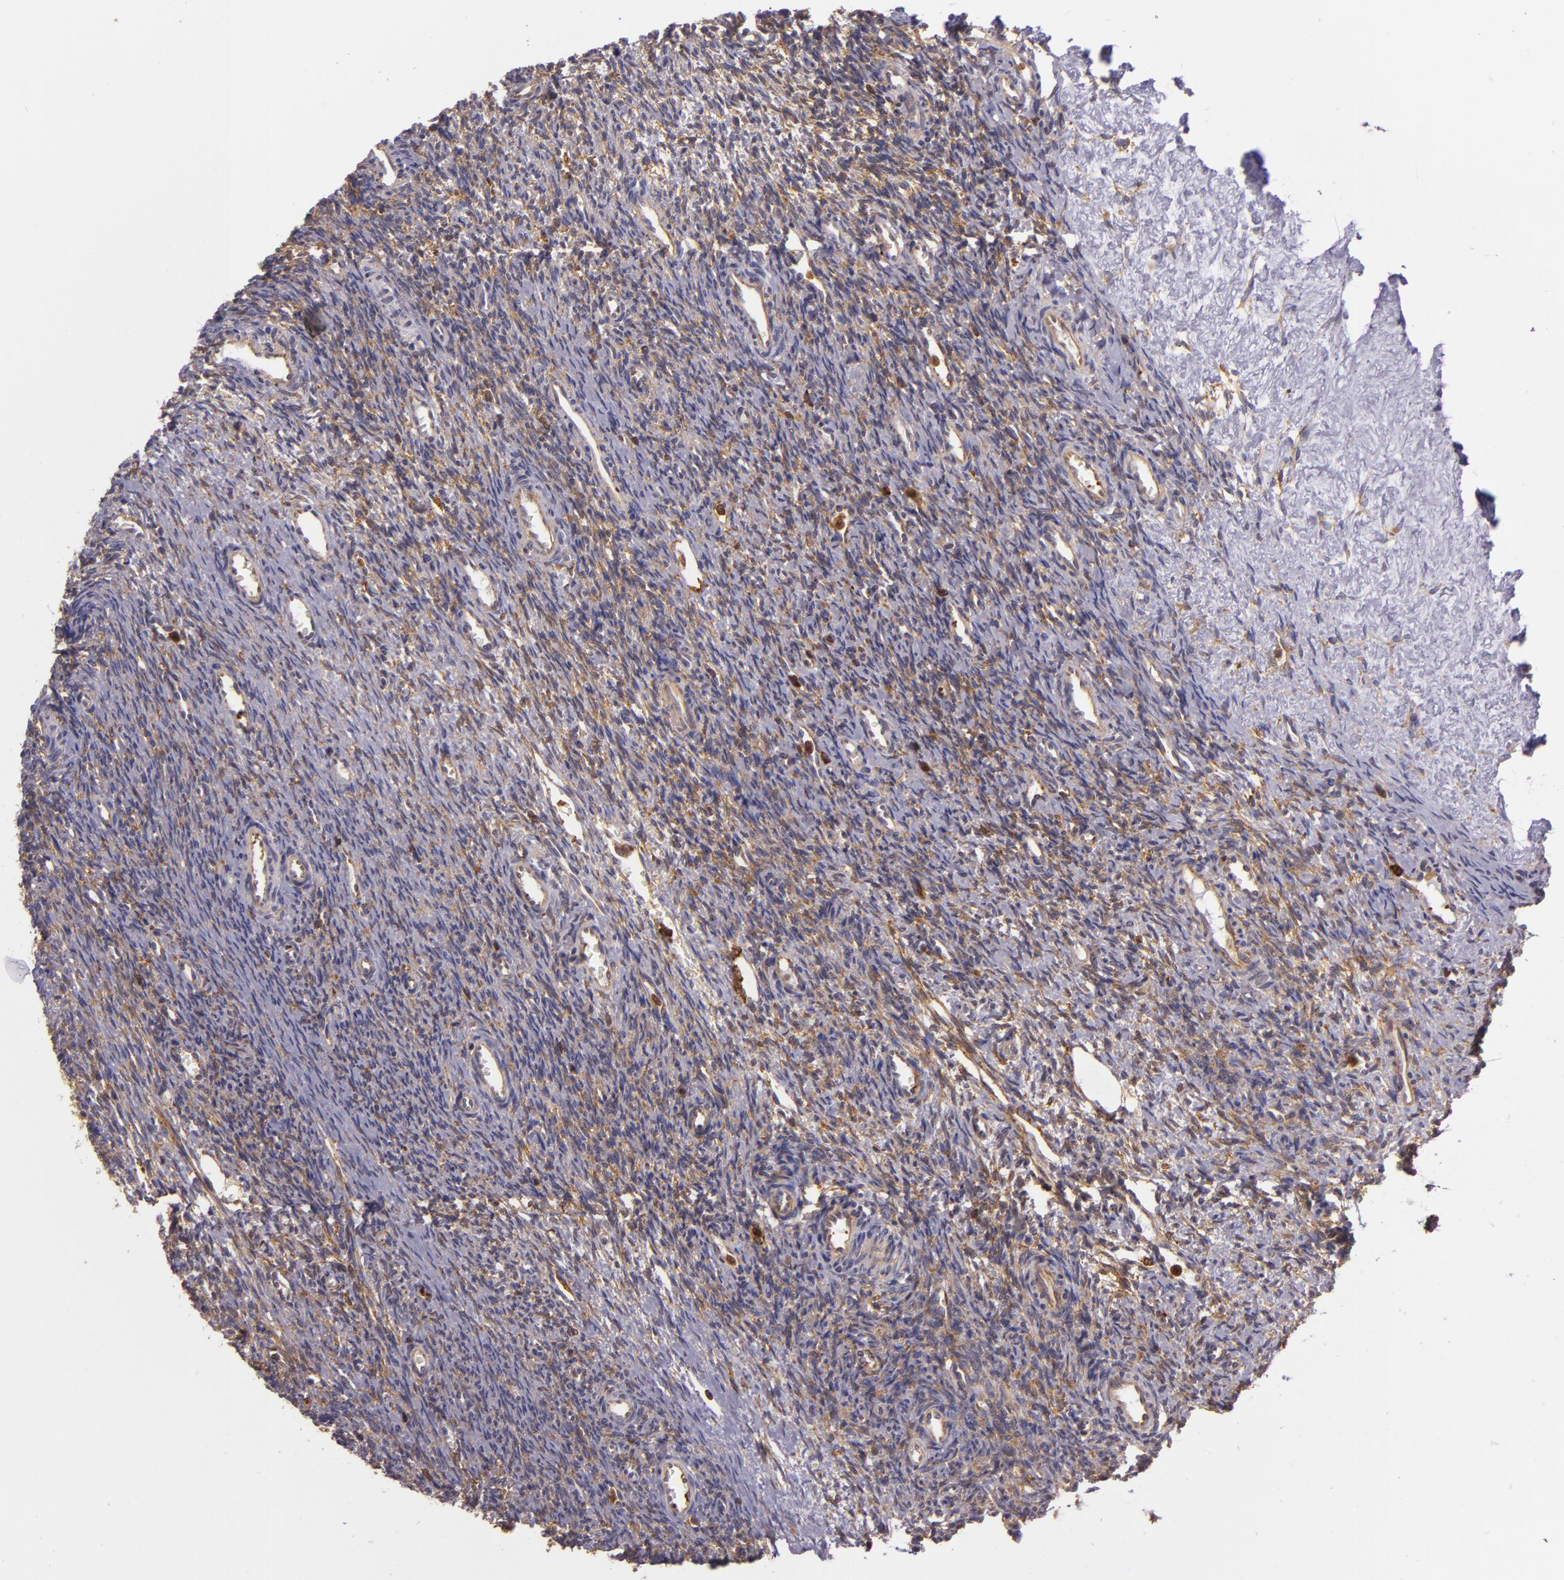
{"staining": {"intensity": "moderate", "quantity": ">75%", "location": "cytoplasmic/membranous"}, "tissue": "ovary", "cell_type": "Follicle cells", "image_type": "normal", "snomed": [{"axis": "morphology", "description": "Normal tissue, NOS"}, {"axis": "topography", "description": "Ovary"}], "caption": "Immunohistochemistry of normal human ovary demonstrates medium levels of moderate cytoplasmic/membranous staining in approximately >75% of follicle cells.", "gene": "TLN1", "patient": {"sex": "female", "age": 39}}